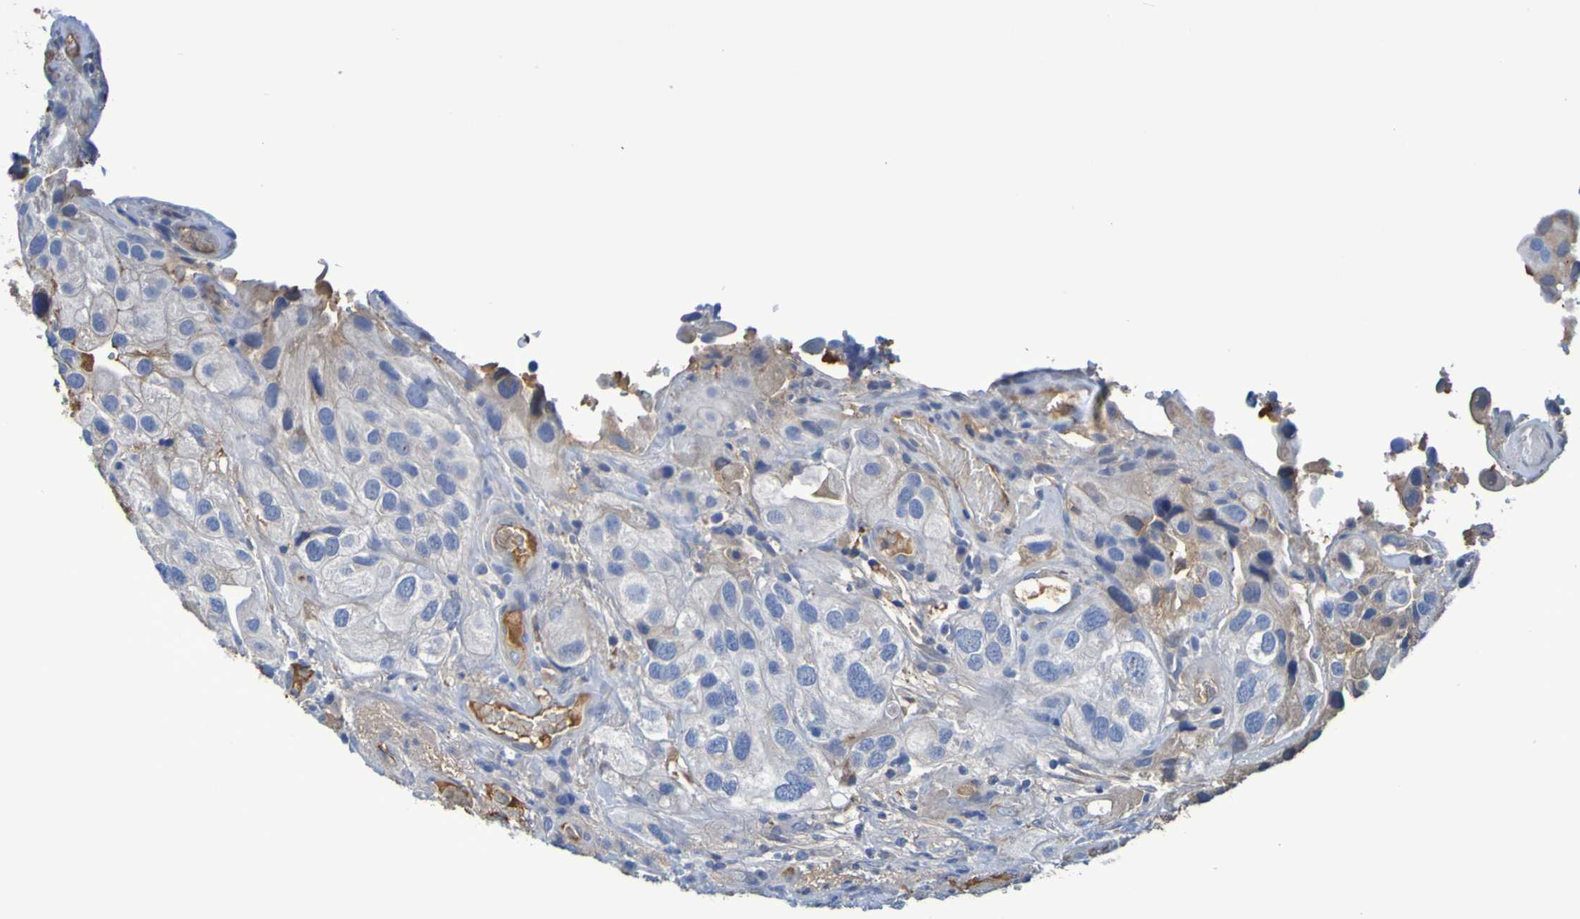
{"staining": {"intensity": "moderate", "quantity": "<25%", "location": "cytoplasmic/membranous"}, "tissue": "urothelial cancer", "cell_type": "Tumor cells", "image_type": "cancer", "snomed": [{"axis": "morphology", "description": "Urothelial carcinoma, High grade"}, {"axis": "topography", "description": "Urinary bladder"}], "caption": "Brown immunohistochemical staining in human high-grade urothelial carcinoma displays moderate cytoplasmic/membranous positivity in approximately <25% of tumor cells.", "gene": "GAB3", "patient": {"sex": "female", "age": 64}}